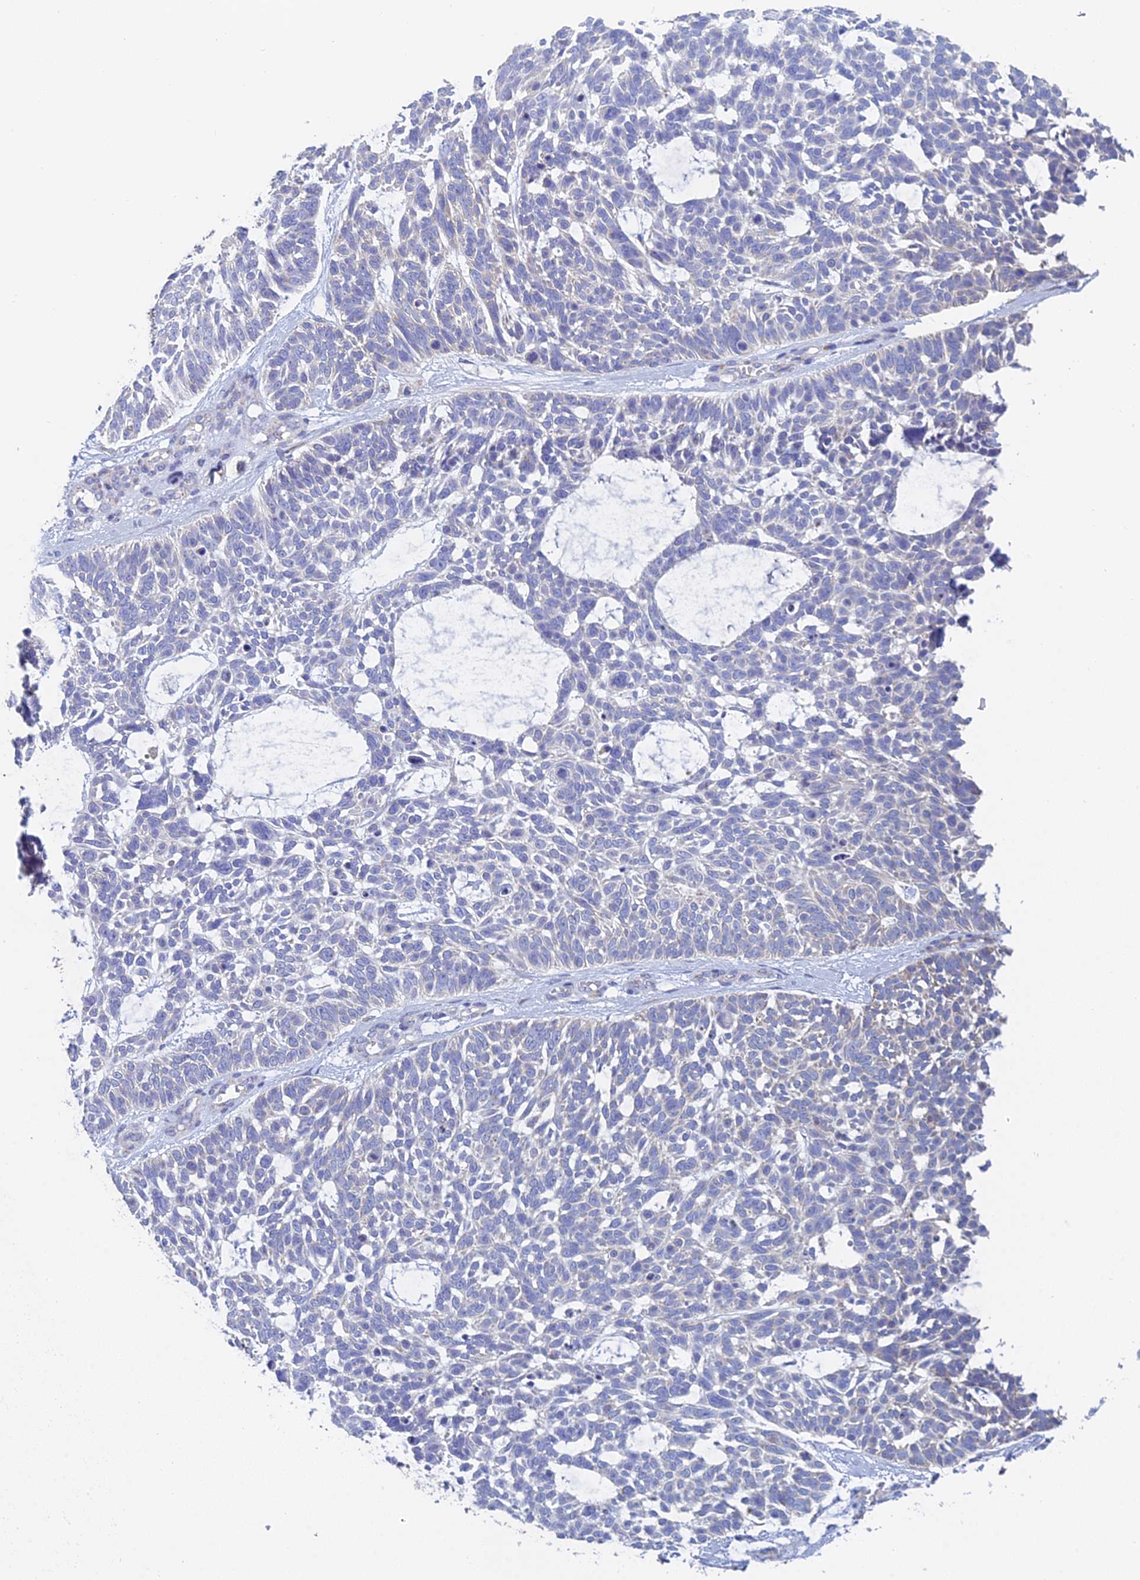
{"staining": {"intensity": "negative", "quantity": "none", "location": "none"}, "tissue": "skin cancer", "cell_type": "Tumor cells", "image_type": "cancer", "snomed": [{"axis": "morphology", "description": "Basal cell carcinoma"}, {"axis": "topography", "description": "Skin"}], "caption": "Human skin basal cell carcinoma stained for a protein using IHC reveals no positivity in tumor cells.", "gene": "CRACR2B", "patient": {"sex": "male", "age": 88}}